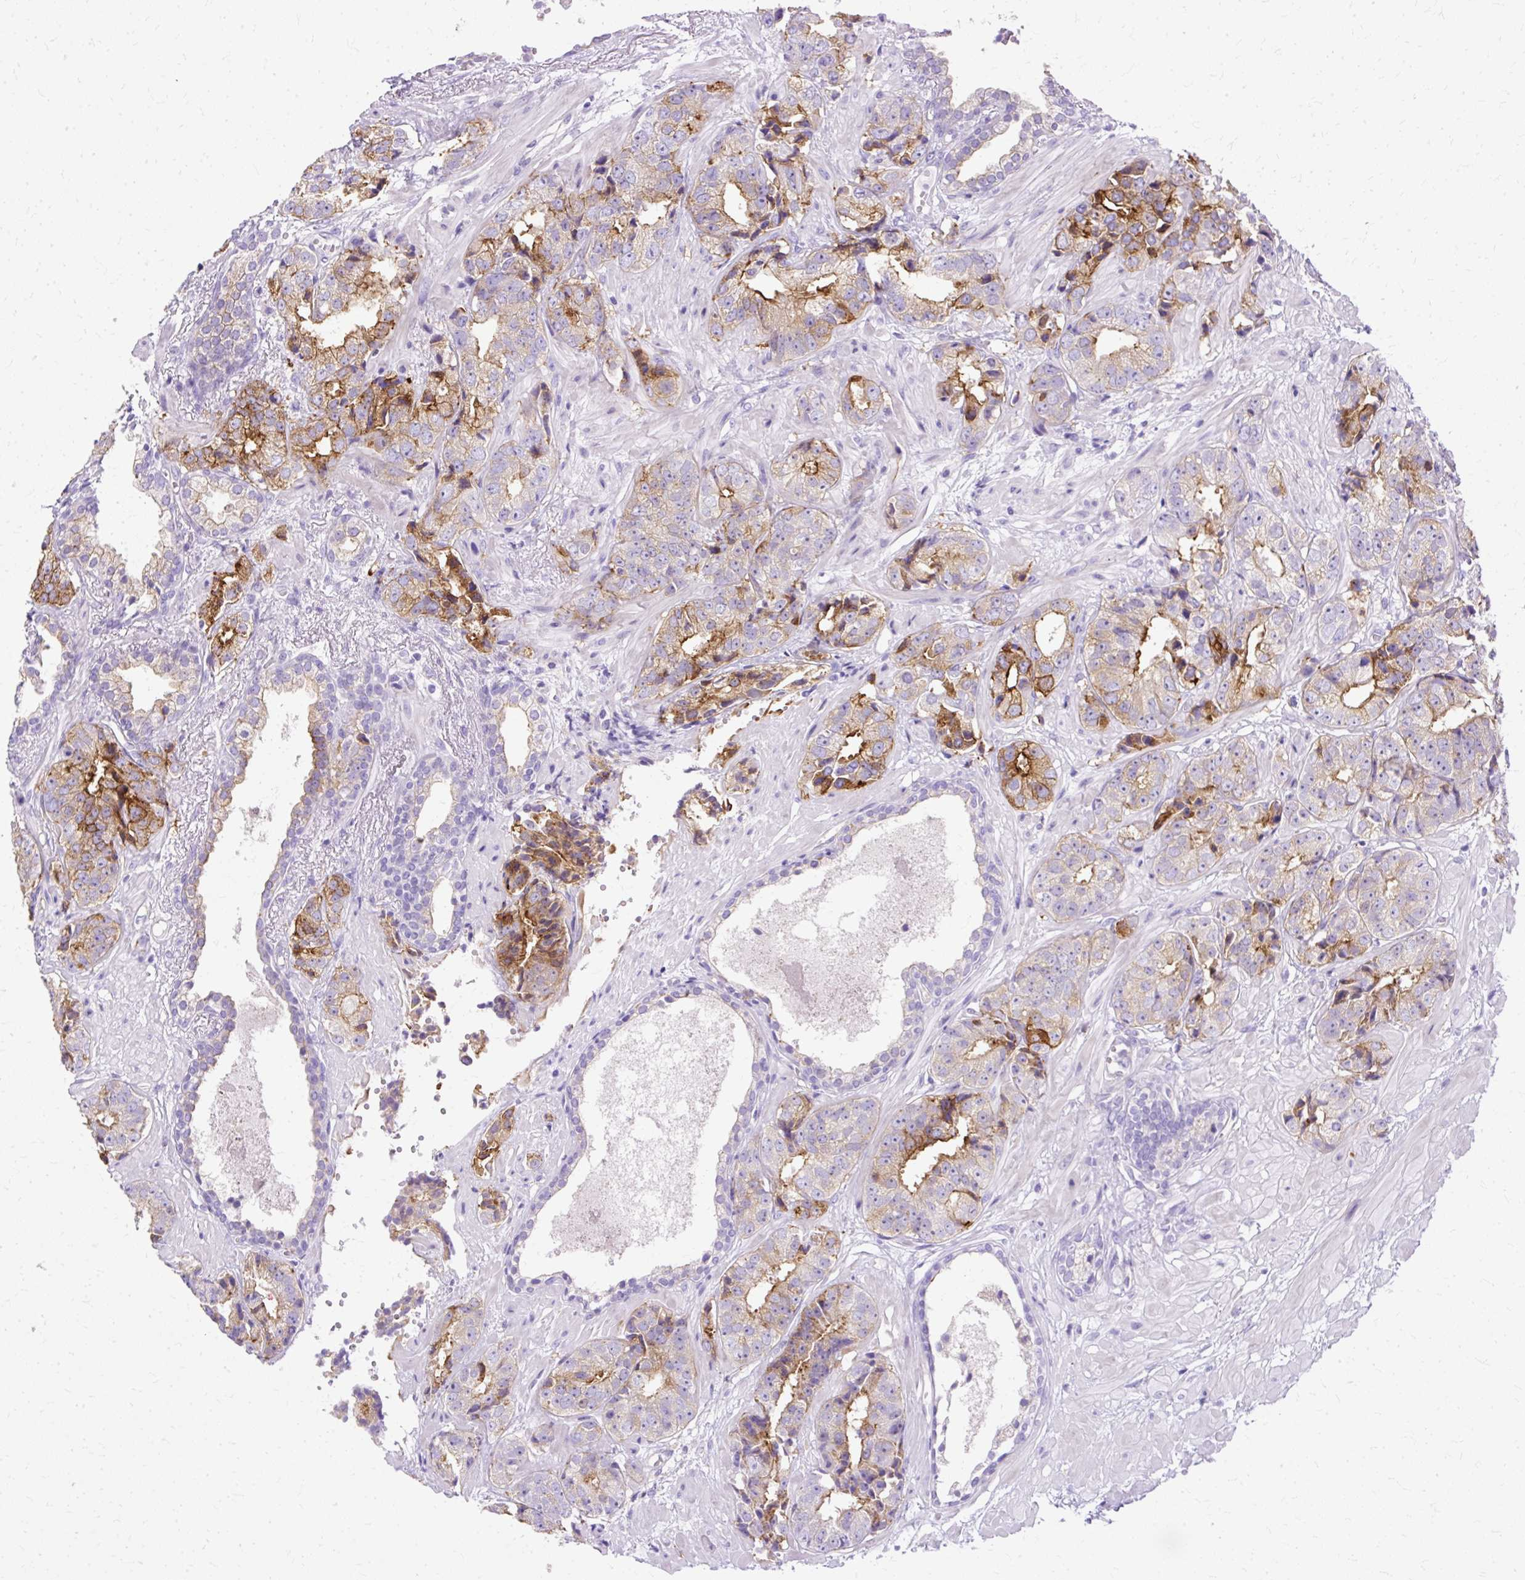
{"staining": {"intensity": "moderate", "quantity": "25%-75%", "location": "cytoplasmic/membranous"}, "tissue": "prostate cancer", "cell_type": "Tumor cells", "image_type": "cancer", "snomed": [{"axis": "morphology", "description": "Adenocarcinoma, High grade"}, {"axis": "topography", "description": "Prostate"}], "caption": "A photomicrograph of human prostate cancer (adenocarcinoma (high-grade)) stained for a protein reveals moderate cytoplasmic/membranous brown staining in tumor cells. The staining is performed using DAB brown chromogen to label protein expression. The nuclei are counter-stained blue using hematoxylin.", "gene": "MYO6", "patient": {"sex": "male", "age": 71}}